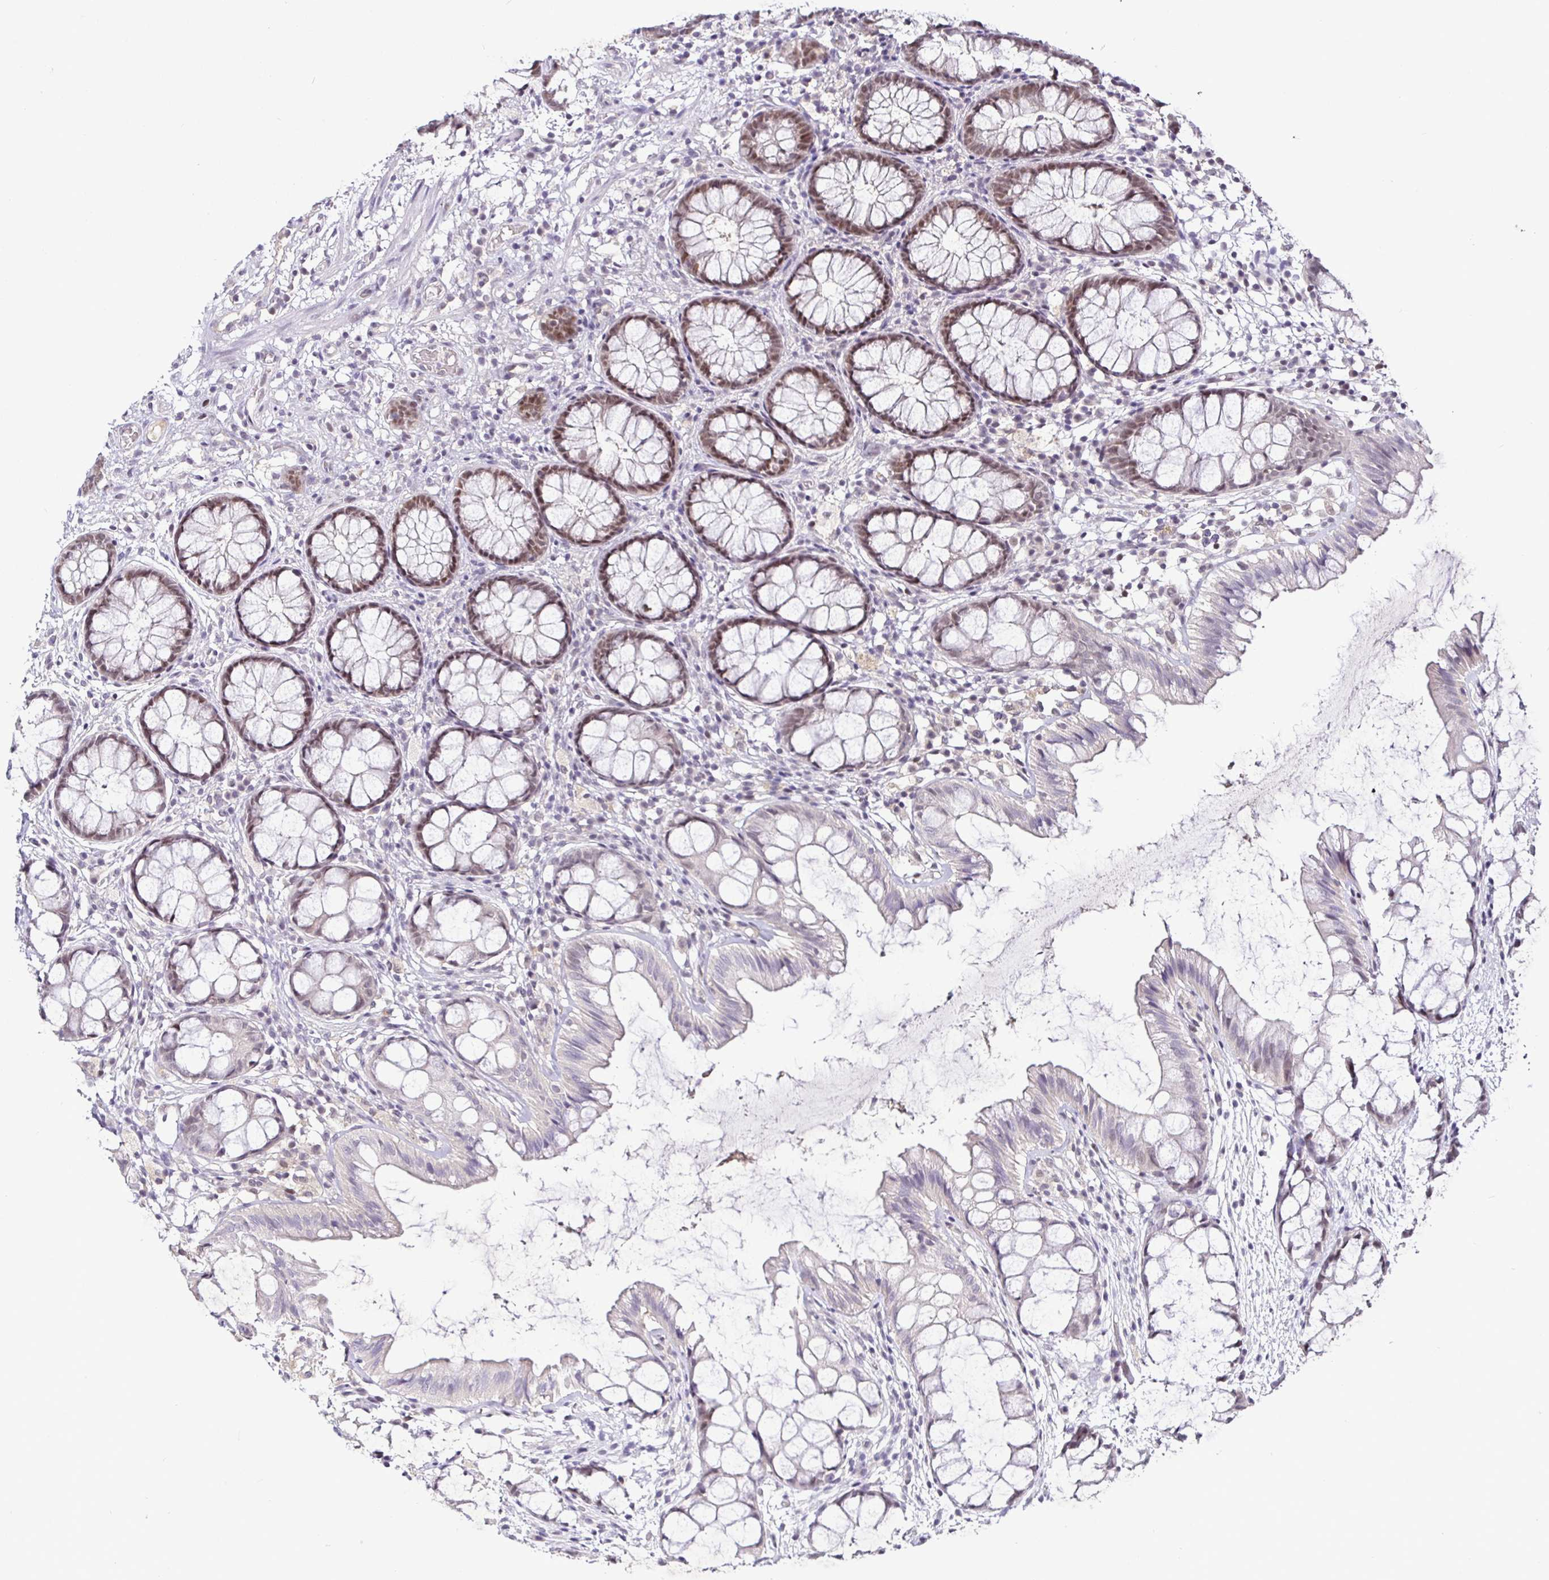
{"staining": {"intensity": "moderate", "quantity": "25%-75%", "location": "nuclear"}, "tissue": "rectum", "cell_type": "Glandular cells", "image_type": "normal", "snomed": [{"axis": "morphology", "description": "Normal tissue, NOS"}, {"axis": "topography", "description": "Rectum"}], "caption": "This photomicrograph demonstrates immunohistochemistry staining of benign human rectum, with medium moderate nuclear expression in about 25%-75% of glandular cells.", "gene": "NUP188", "patient": {"sex": "female", "age": 62}}